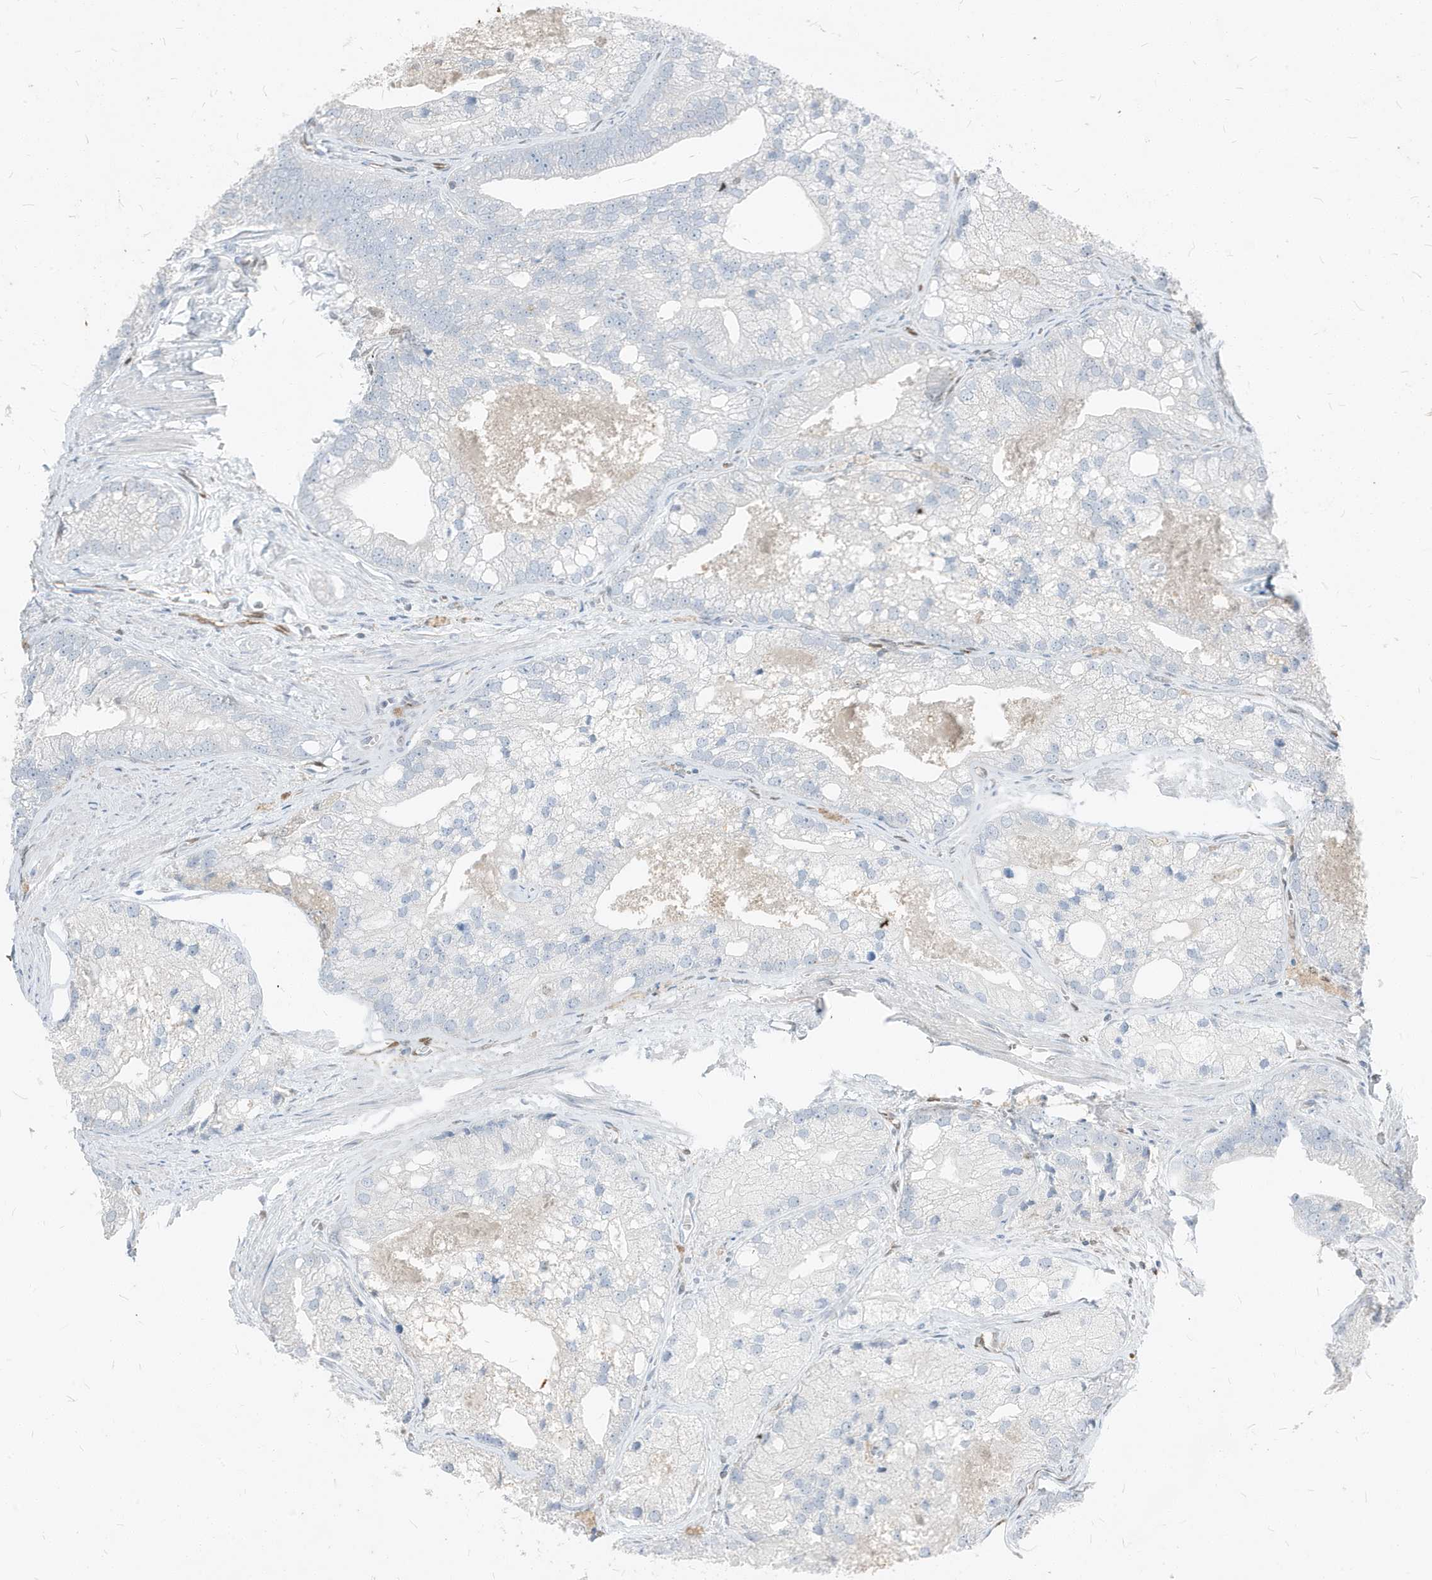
{"staining": {"intensity": "negative", "quantity": "none", "location": "none"}, "tissue": "prostate cancer", "cell_type": "Tumor cells", "image_type": "cancer", "snomed": [{"axis": "morphology", "description": "Adenocarcinoma, Low grade"}, {"axis": "topography", "description": "Prostate"}], "caption": "High magnification brightfield microscopy of prostate cancer stained with DAB (3,3'-diaminobenzidine) (brown) and counterstained with hematoxylin (blue): tumor cells show no significant expression.", "gene": "NCOA7", "patient": {"sex": "male", "age": 69}}